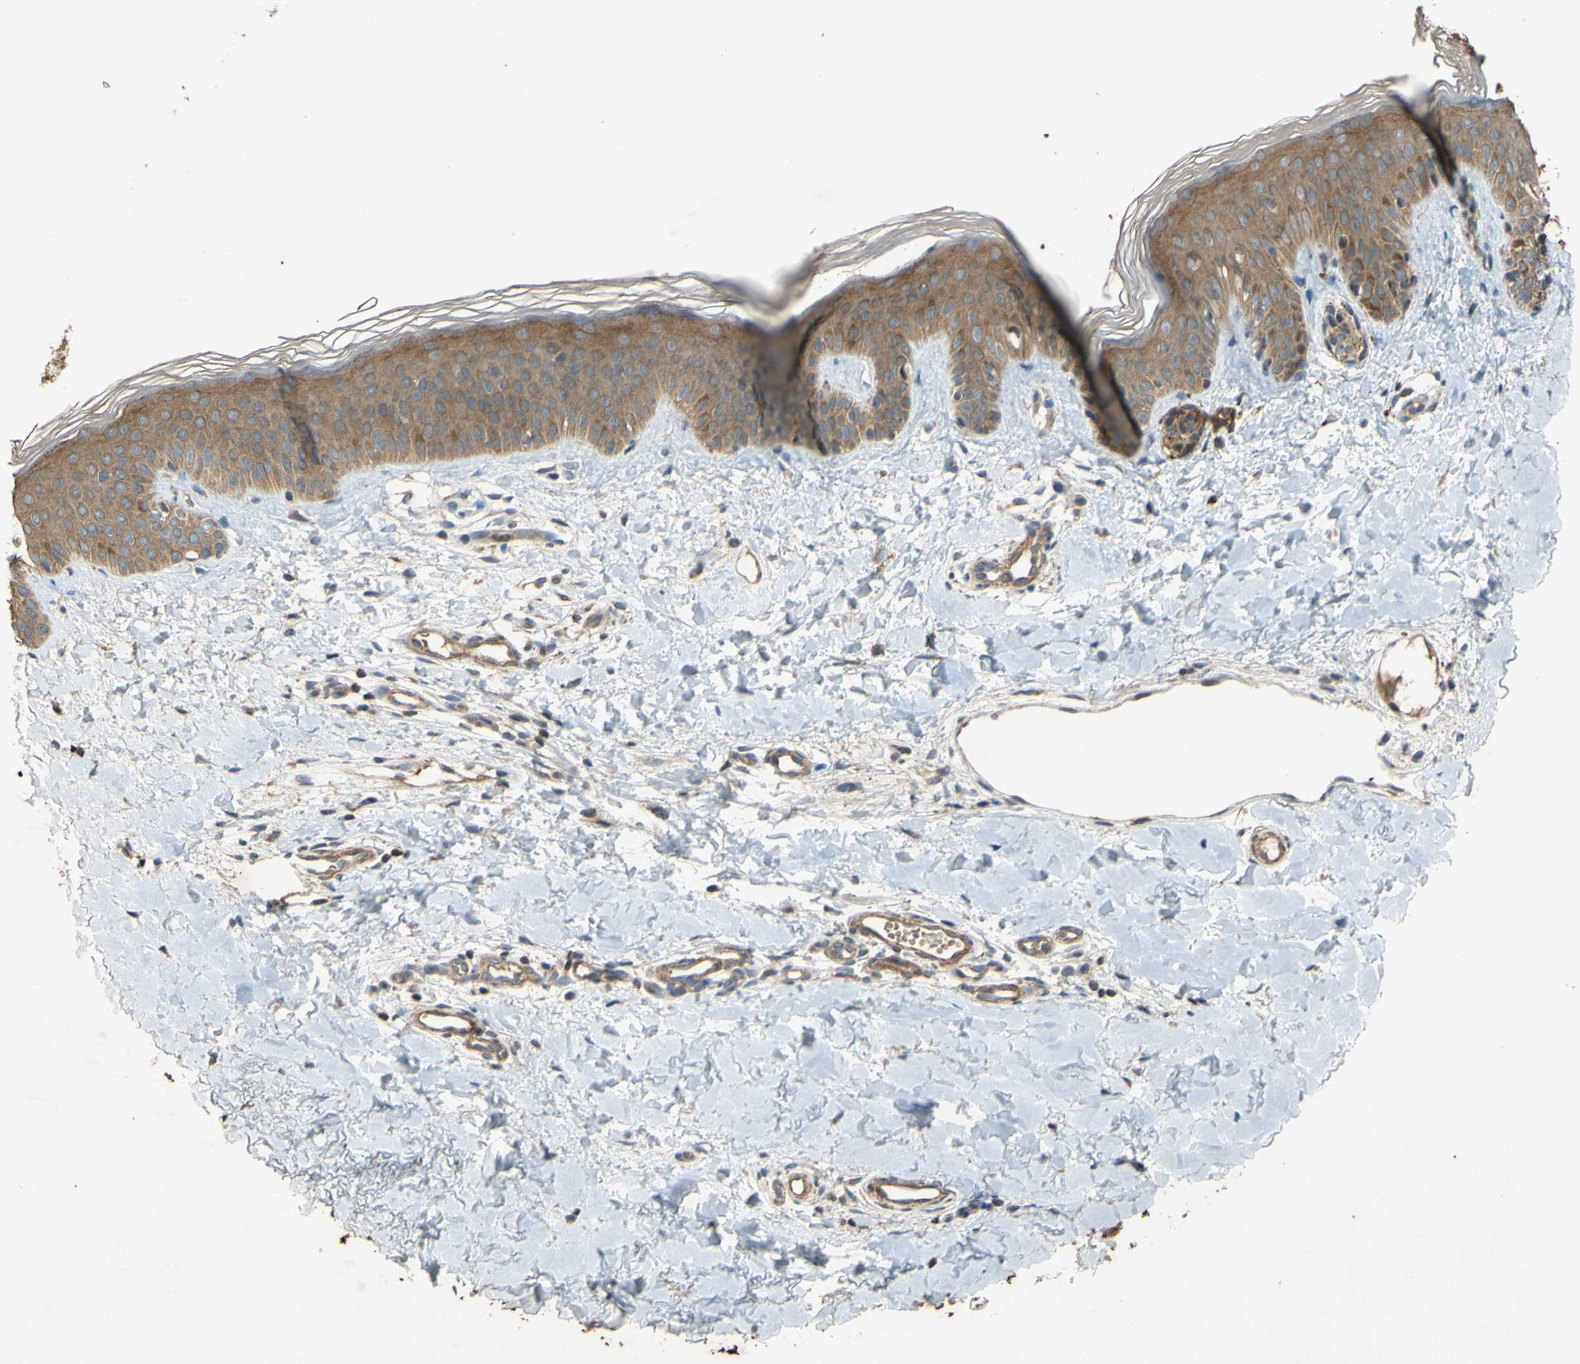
{"staining": {"intensity": "moderate", "quantity": ">75%", "location": "cytoplasmic/membranous"}, "tissue": "skin", "cell_type": "Fibroblasts", "image_type": "normal", "snomed": [{"axis": "morphology", "description": "Normal tissue, NOS"}, {"axis": "topography", "description": "Skin"}], "caption": "Immunohistochemical staining of benign human skin shows moderate cytoplasmic/membranous protein staining in about >75% of fibroblasts.", "gene": "PARD6A", "patient": {"sex": "male", "age": 16}}